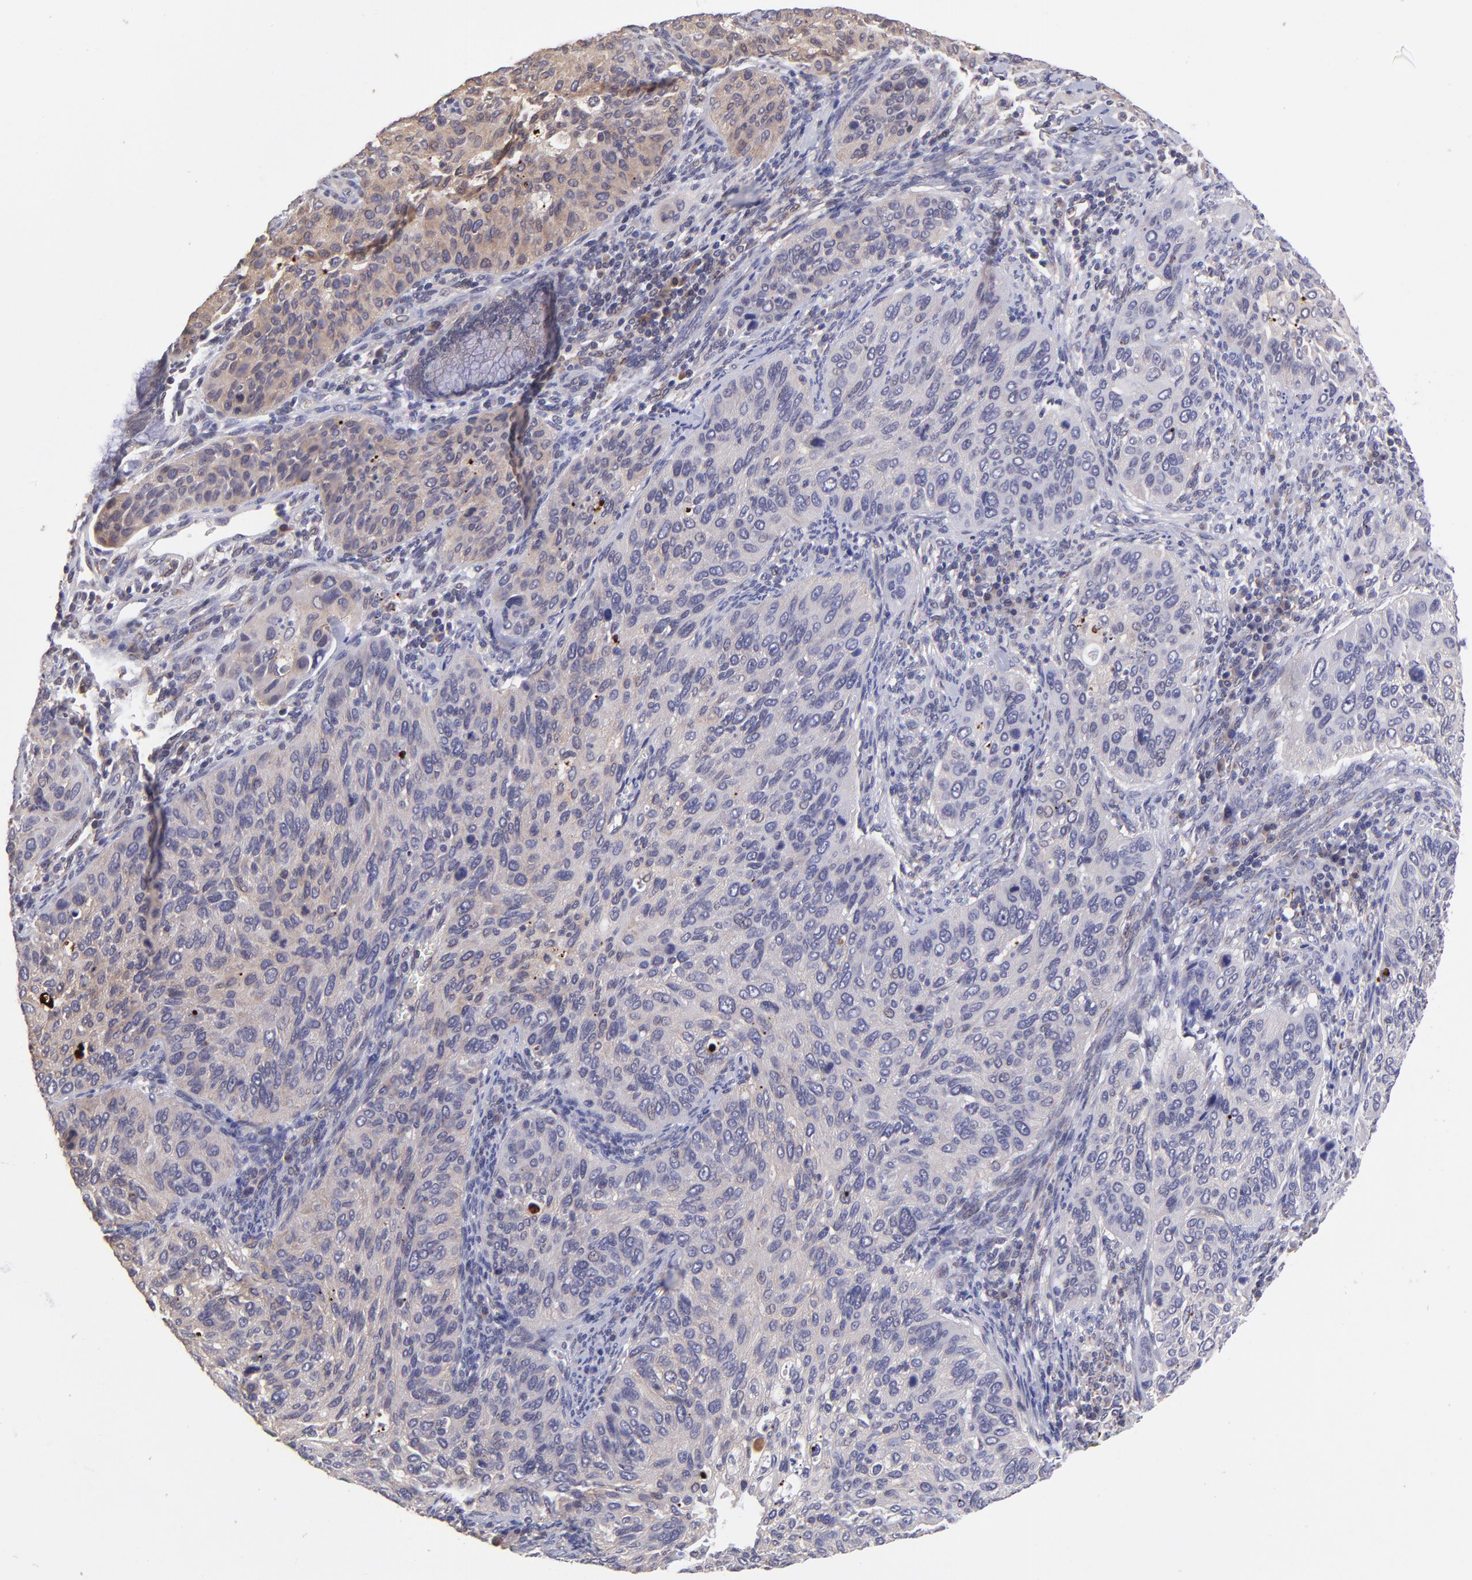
{"staining": {"intensity": "weak", "quantity": "25%-75%", "location": "cytoplasmic/membranous"}, "tissue": "cervical cancer", "cell_type": "Tumor cells", "image_type": "cancer", "snomed": [{"axis": "morphology", "description": "Adenocarcinoma, NOS"}, {"axis": "topography", "description": "Cervix"}], "caption": "Protein expression by immunohistochemistry displays weak cytoplasmic/membranous staining in approximately 25%-75% of tumor cells in cervical cancer (adenocarcinoma).", "gene": "NSF", "patient": {"sex": "female", "age": 49}}